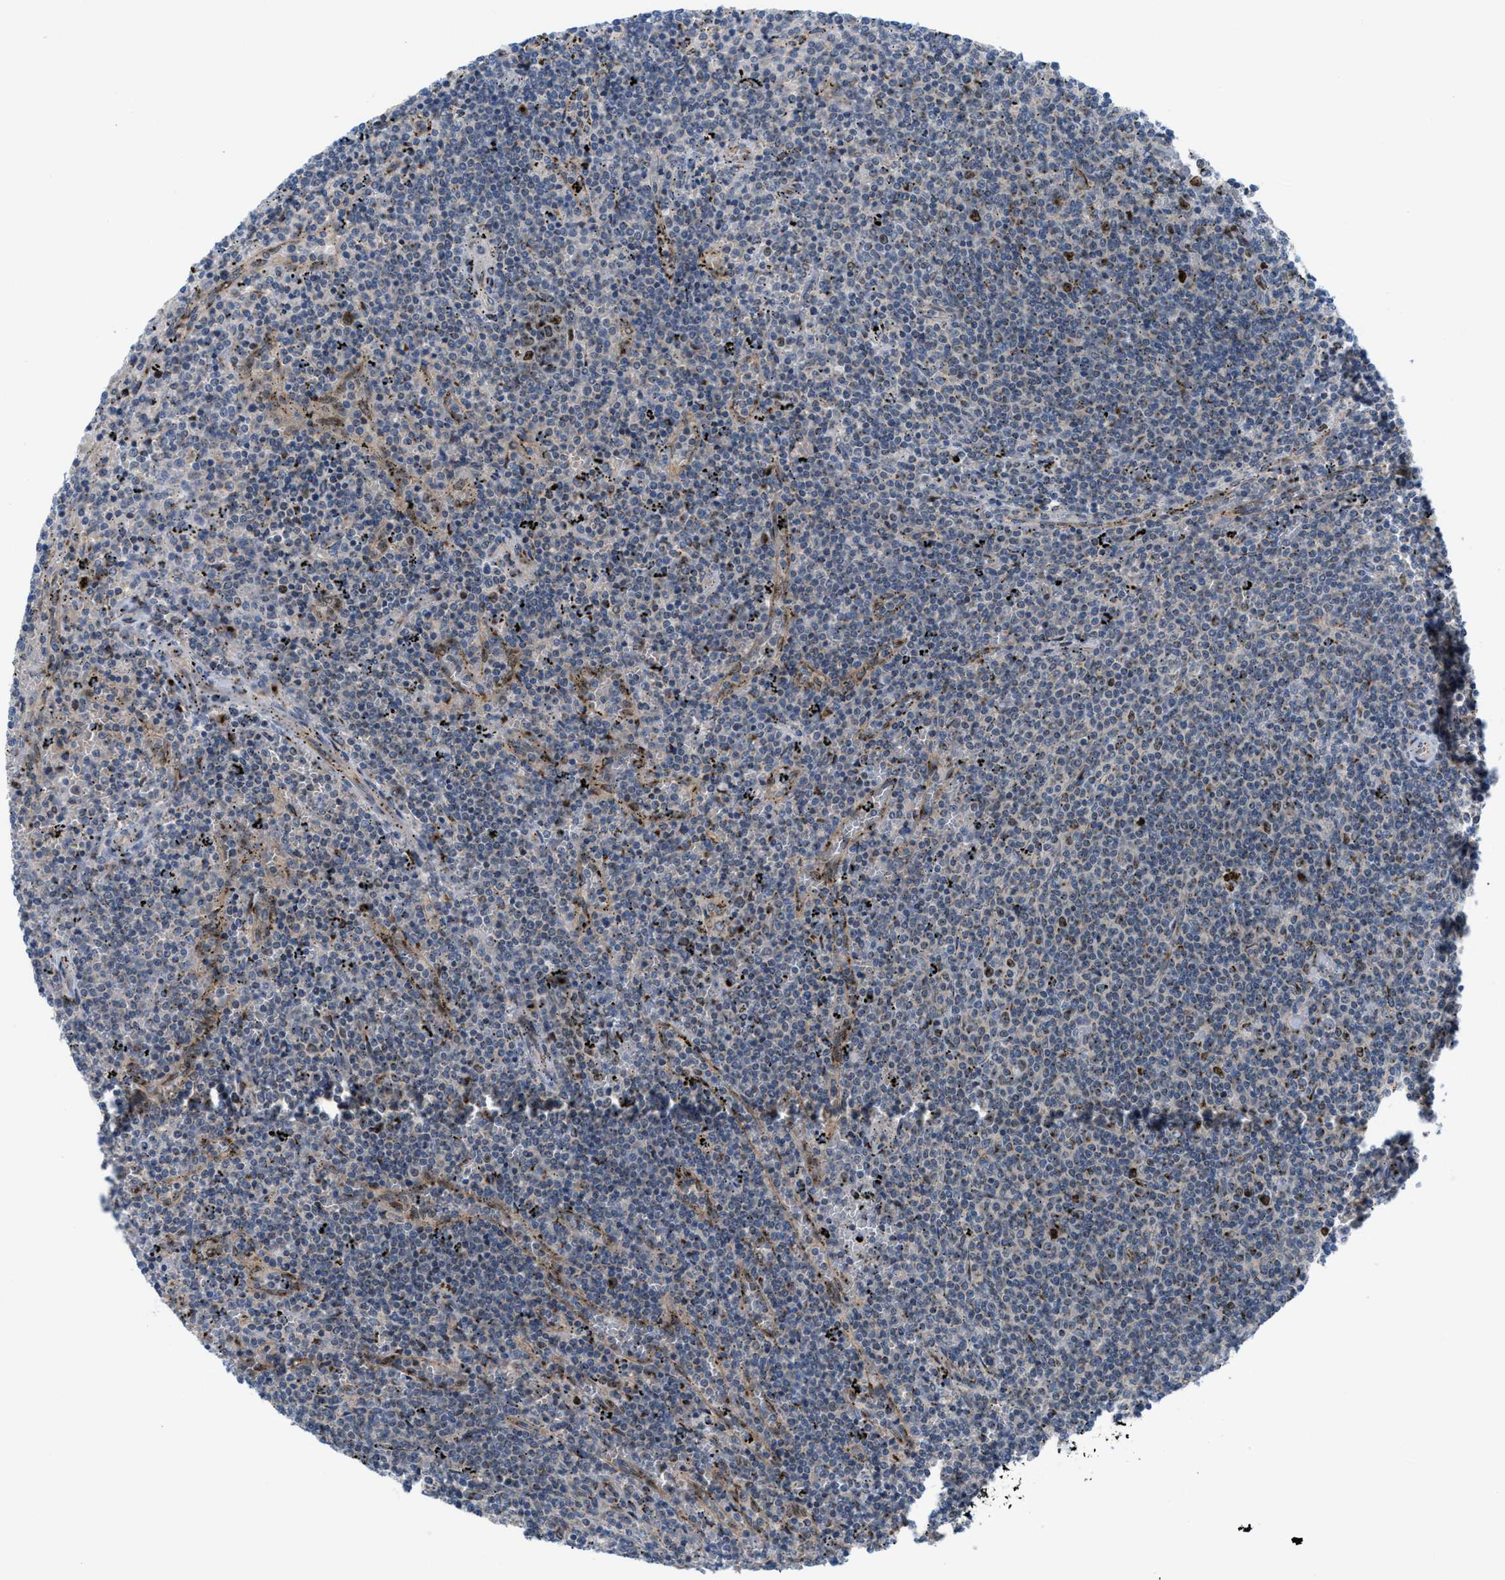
{"staining": {"intensity": "negative", "quantity": "none", "location": "none"}, "tissue": "lymphoma", "cell_type": "Tumor cells", "image_type": "cancer", "snomed": [{"axis": "morphology", "description": "Malignant lymphoma, non-Hodgkin's type, Low grade"}, {"axis": "topography", "description": "Spleen"}], "caption": "Immunohistochemistry image of neoplastic tissue: lymphoma stained with DAB (3,3'-diaminobenzidine) exhibits no significant protein staining in tumor cells. (Stains: DAB immunohistochemistry (IHC) with hematoxylin counter stain, Microscopy: brightfield microscopy at high magnification).", "gene": "SLC38A10", "patient": {"sex": "female", "age": 50}}